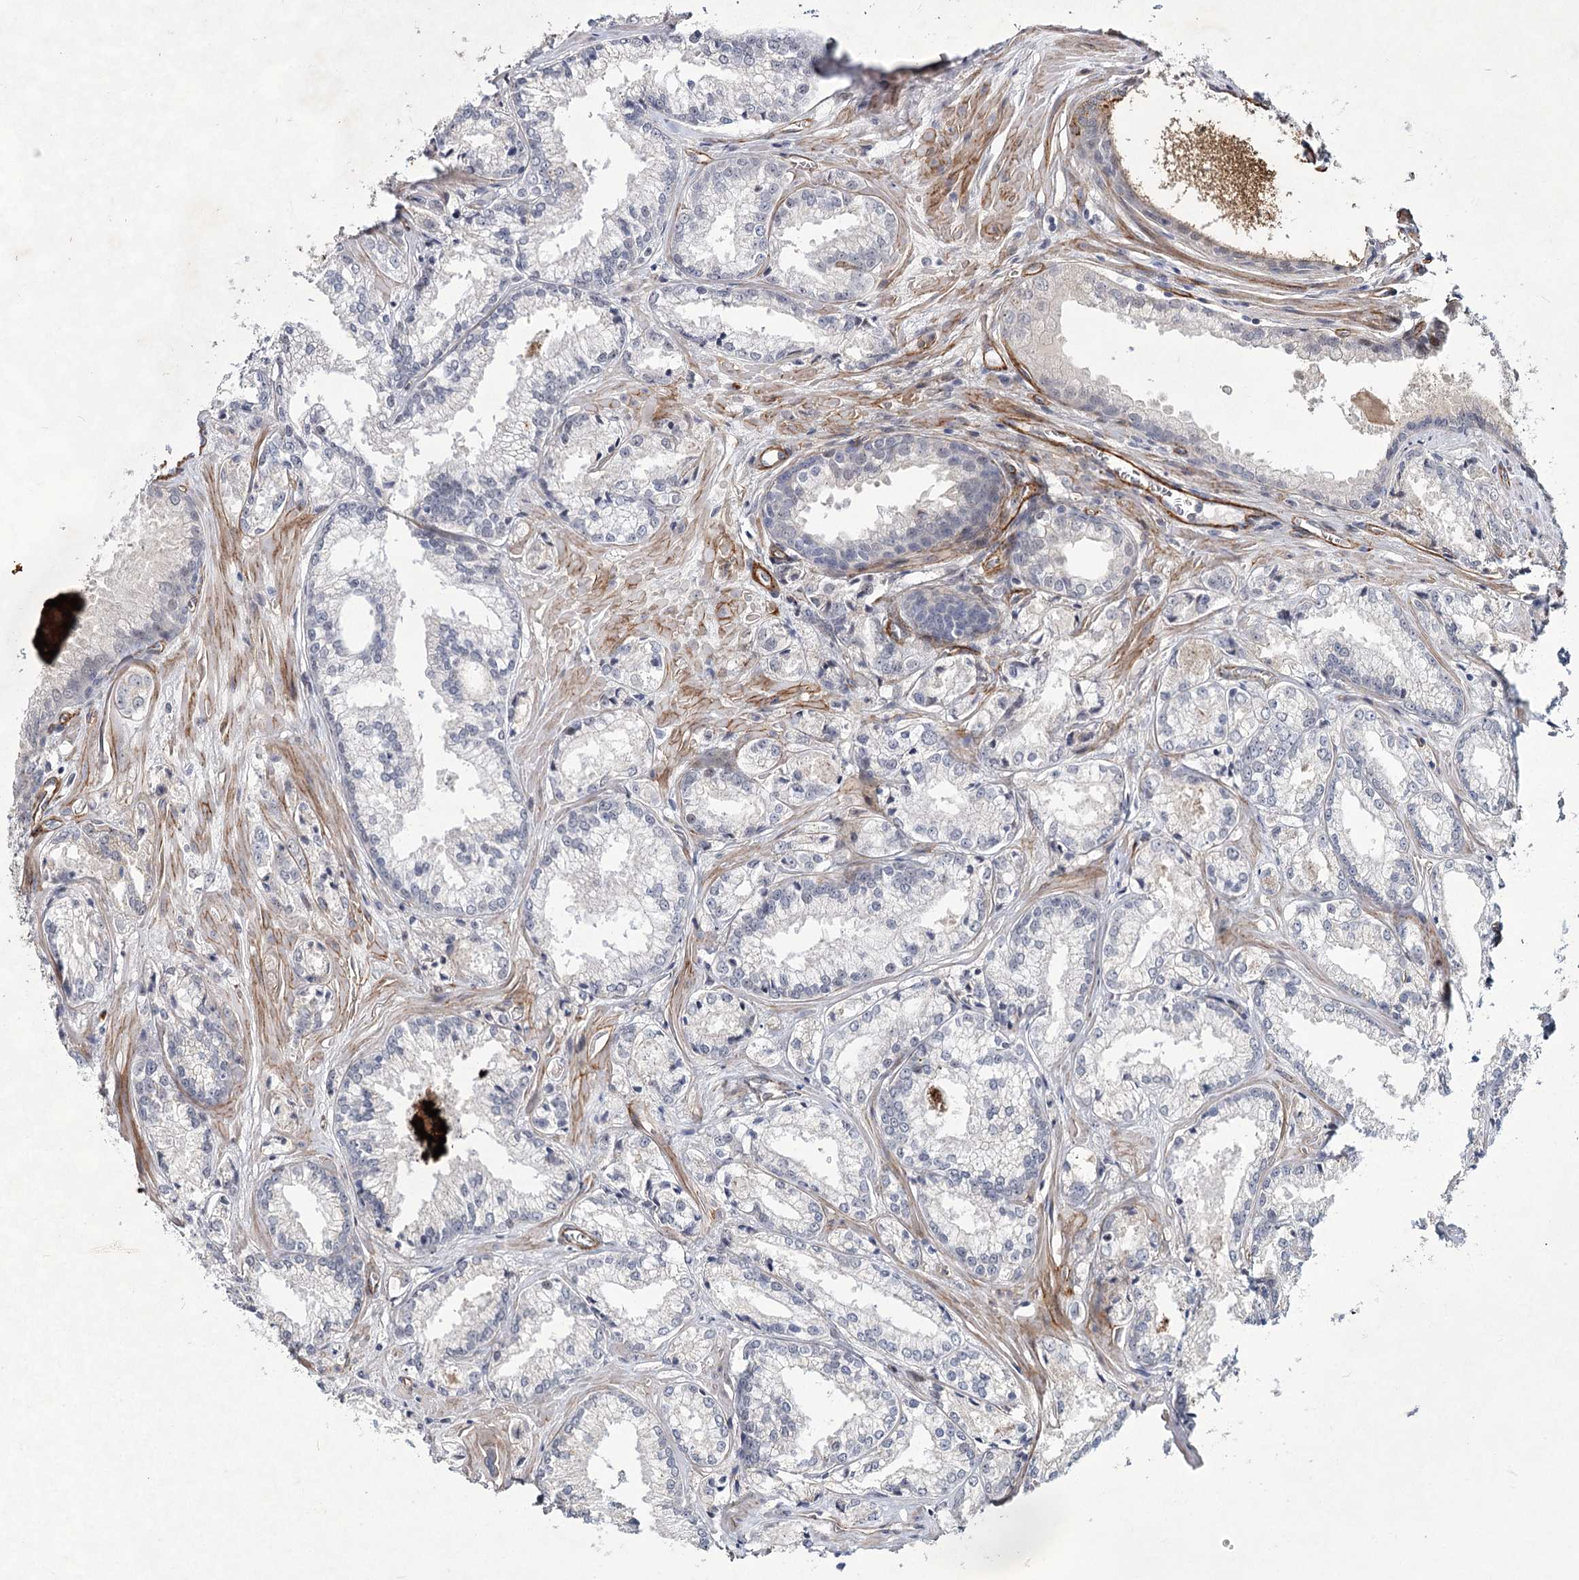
{"staining": {"intensity": "negative", "quantity": "none", "location": "none"}, "tissue": "prostate cancer", "cell_type": "Tumor cells", "image_type": "cancer", "snomed": [{"axis": "morphology", "description": "Adenocarcinoma, Low grade"}, {"axis": "topography", "description": "Prostate"}], "caption": "Immunohistochemistry (IHC) of low-grade adenocarcinoma (prostate) reveals no staining in tumor cells. The staining was performed using DAB to visualize the protein expression in brown, while the nuclei were stained in blue with hematoxylin (Magnification: 20x).", "gene": "ATL2", "patient": {"sex": "male", "age": 47}}